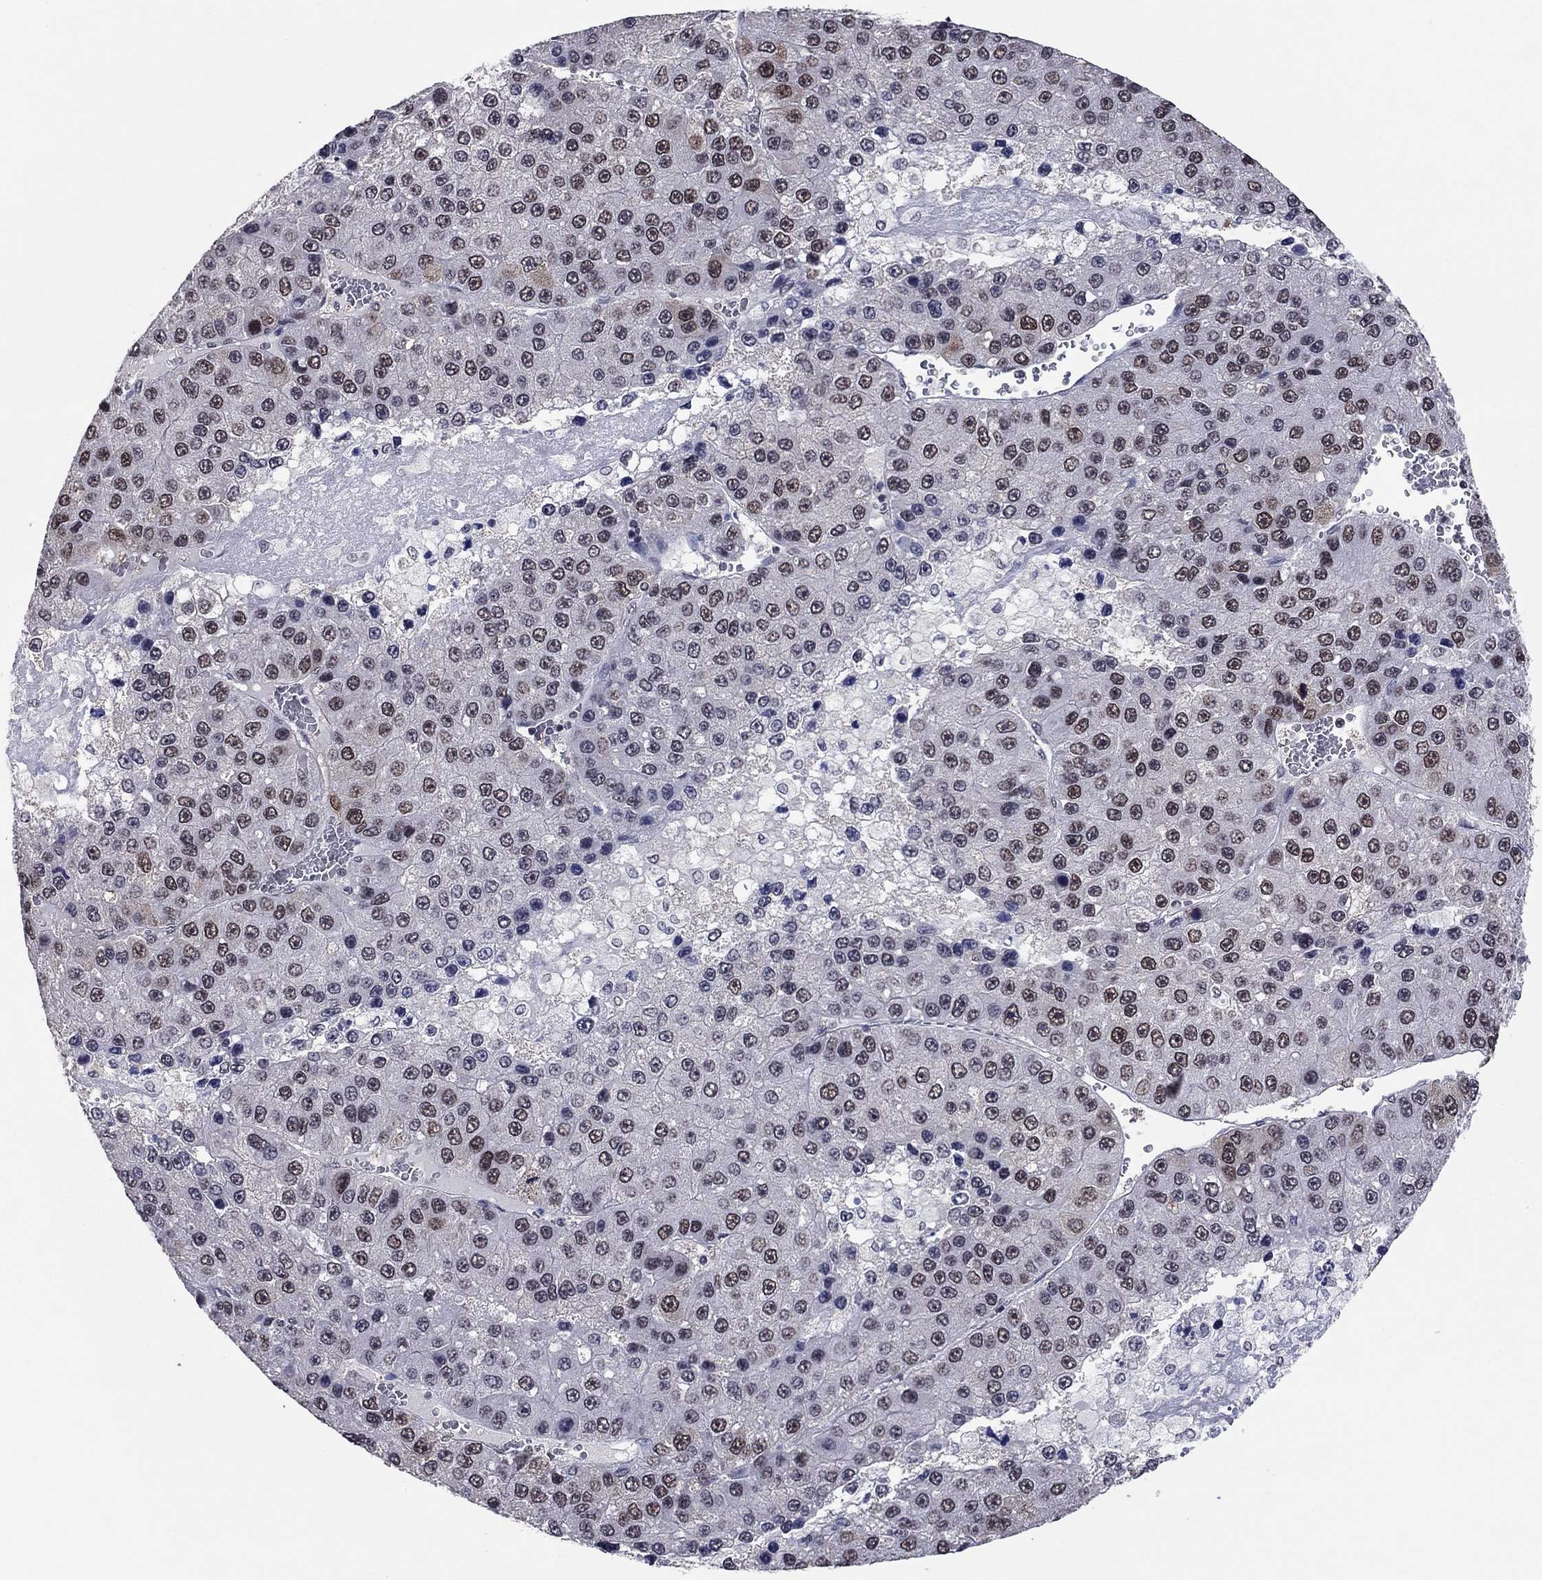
{"staining": {"intensity": "weak", "quantity": "<25%", "location": "nuclear"}, "tissue": "liver cancer", "cell_type": "Tumor cells", "image_type": "cancer", "snomed": [{"axis": "morphology", "description": "Carcinoma, Hepatocellular, NOS"}, {"axis": "topography", "description": "Liver"}], "caption": "The photomicrograph exhibits no significant staining in tumor cells of liver hepatocellular carcinoma. Nuclei are stained in blue.", "gene": "TYMS", "patient": {"sex": "female", "age": 73}}